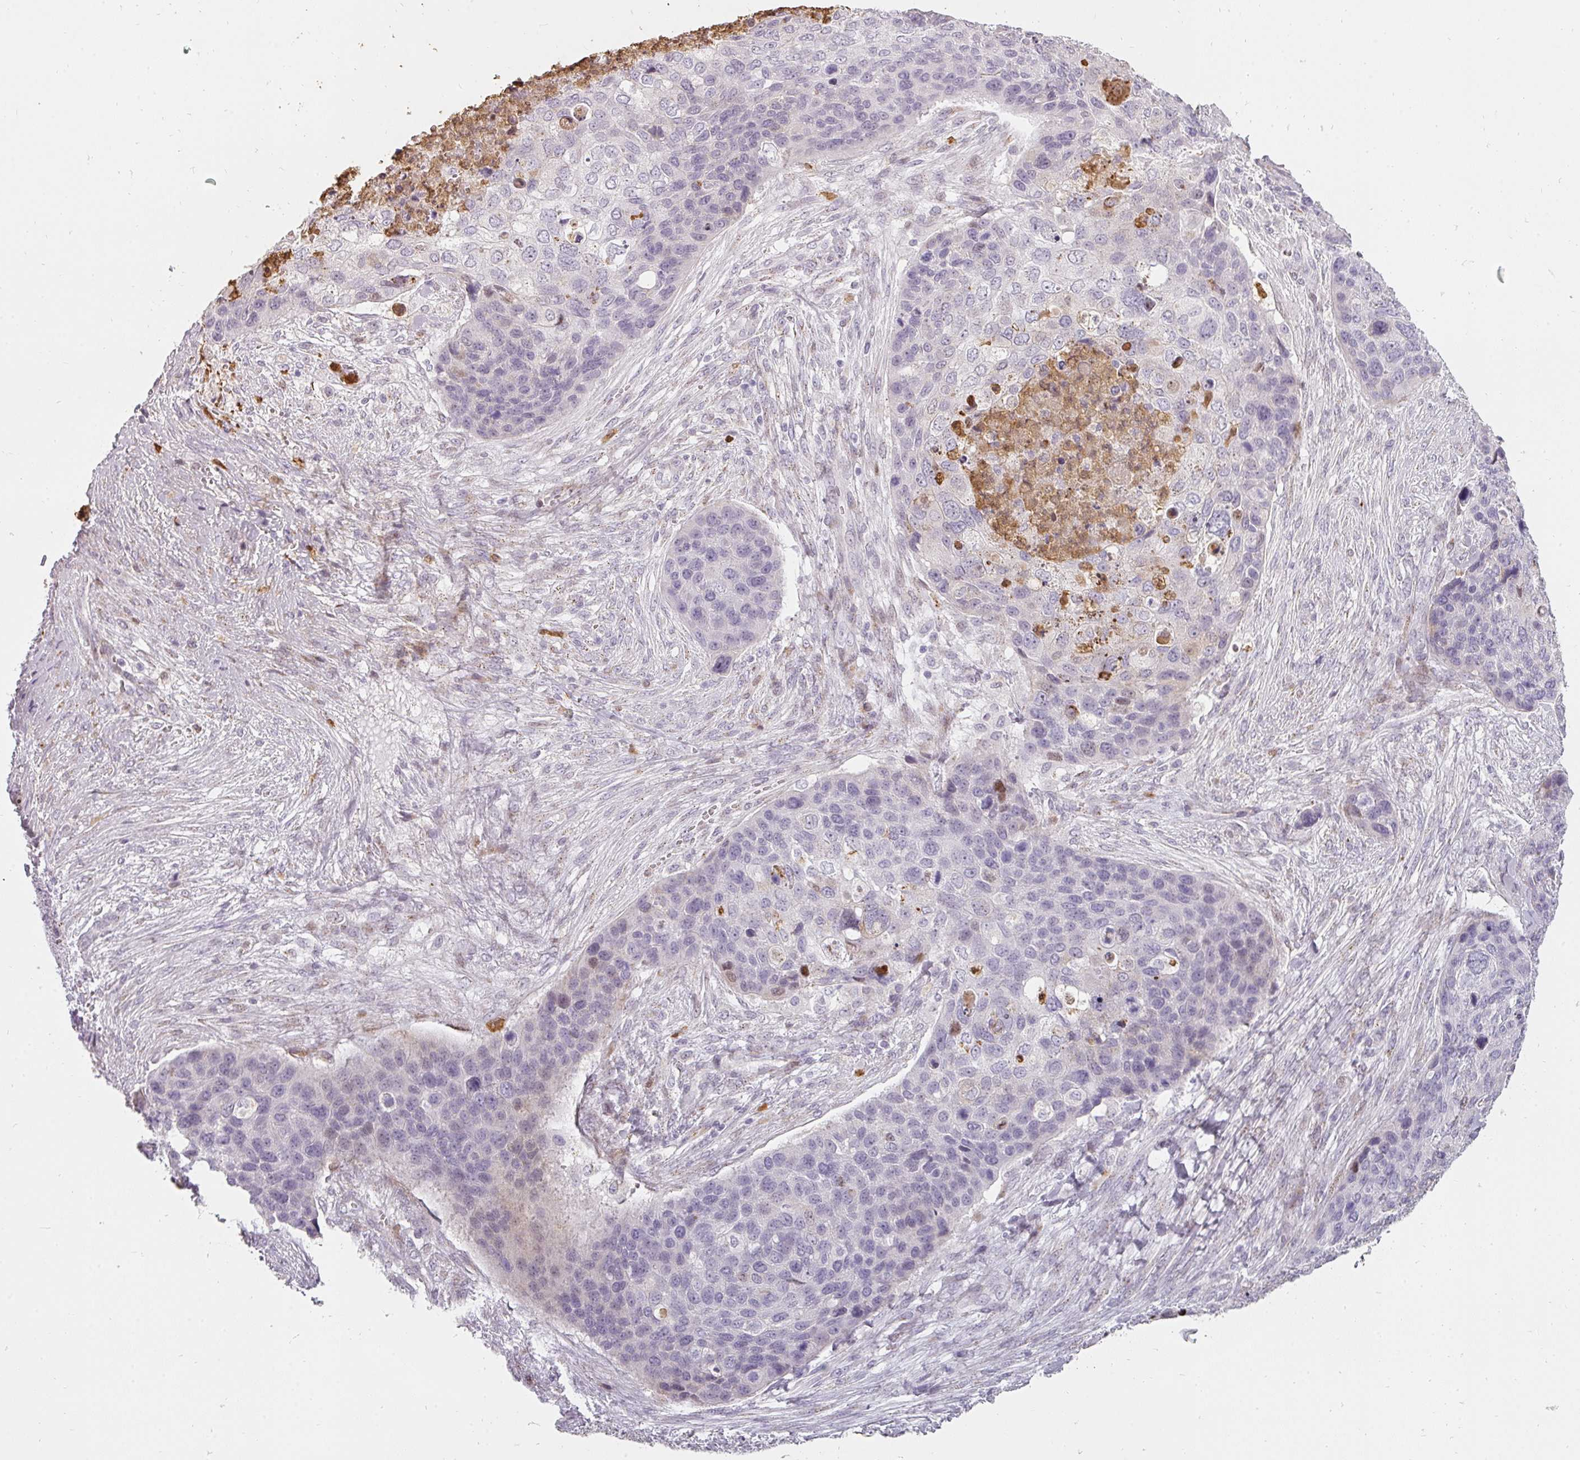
{"staining": {"intensity": "negative", "quantity": "none", "location": "none"}, "tissue": "skin cancer", "cell_type": "Tumor cells", "image_type": "cancer", "snomed": [{"axis": "morphology", "description": "Basal cell carcinoma"}, {"axis": "topography", "description": "Skin"}], "caption": "An immunohistochemistry micrograph of skin cancer (basal cell carcinoma) is shown. There is no staining in tumor cells of skin cancer (basal cell carcinoma).", "gene": "BIK", "patient": {"sex": "female", "age": 74}}